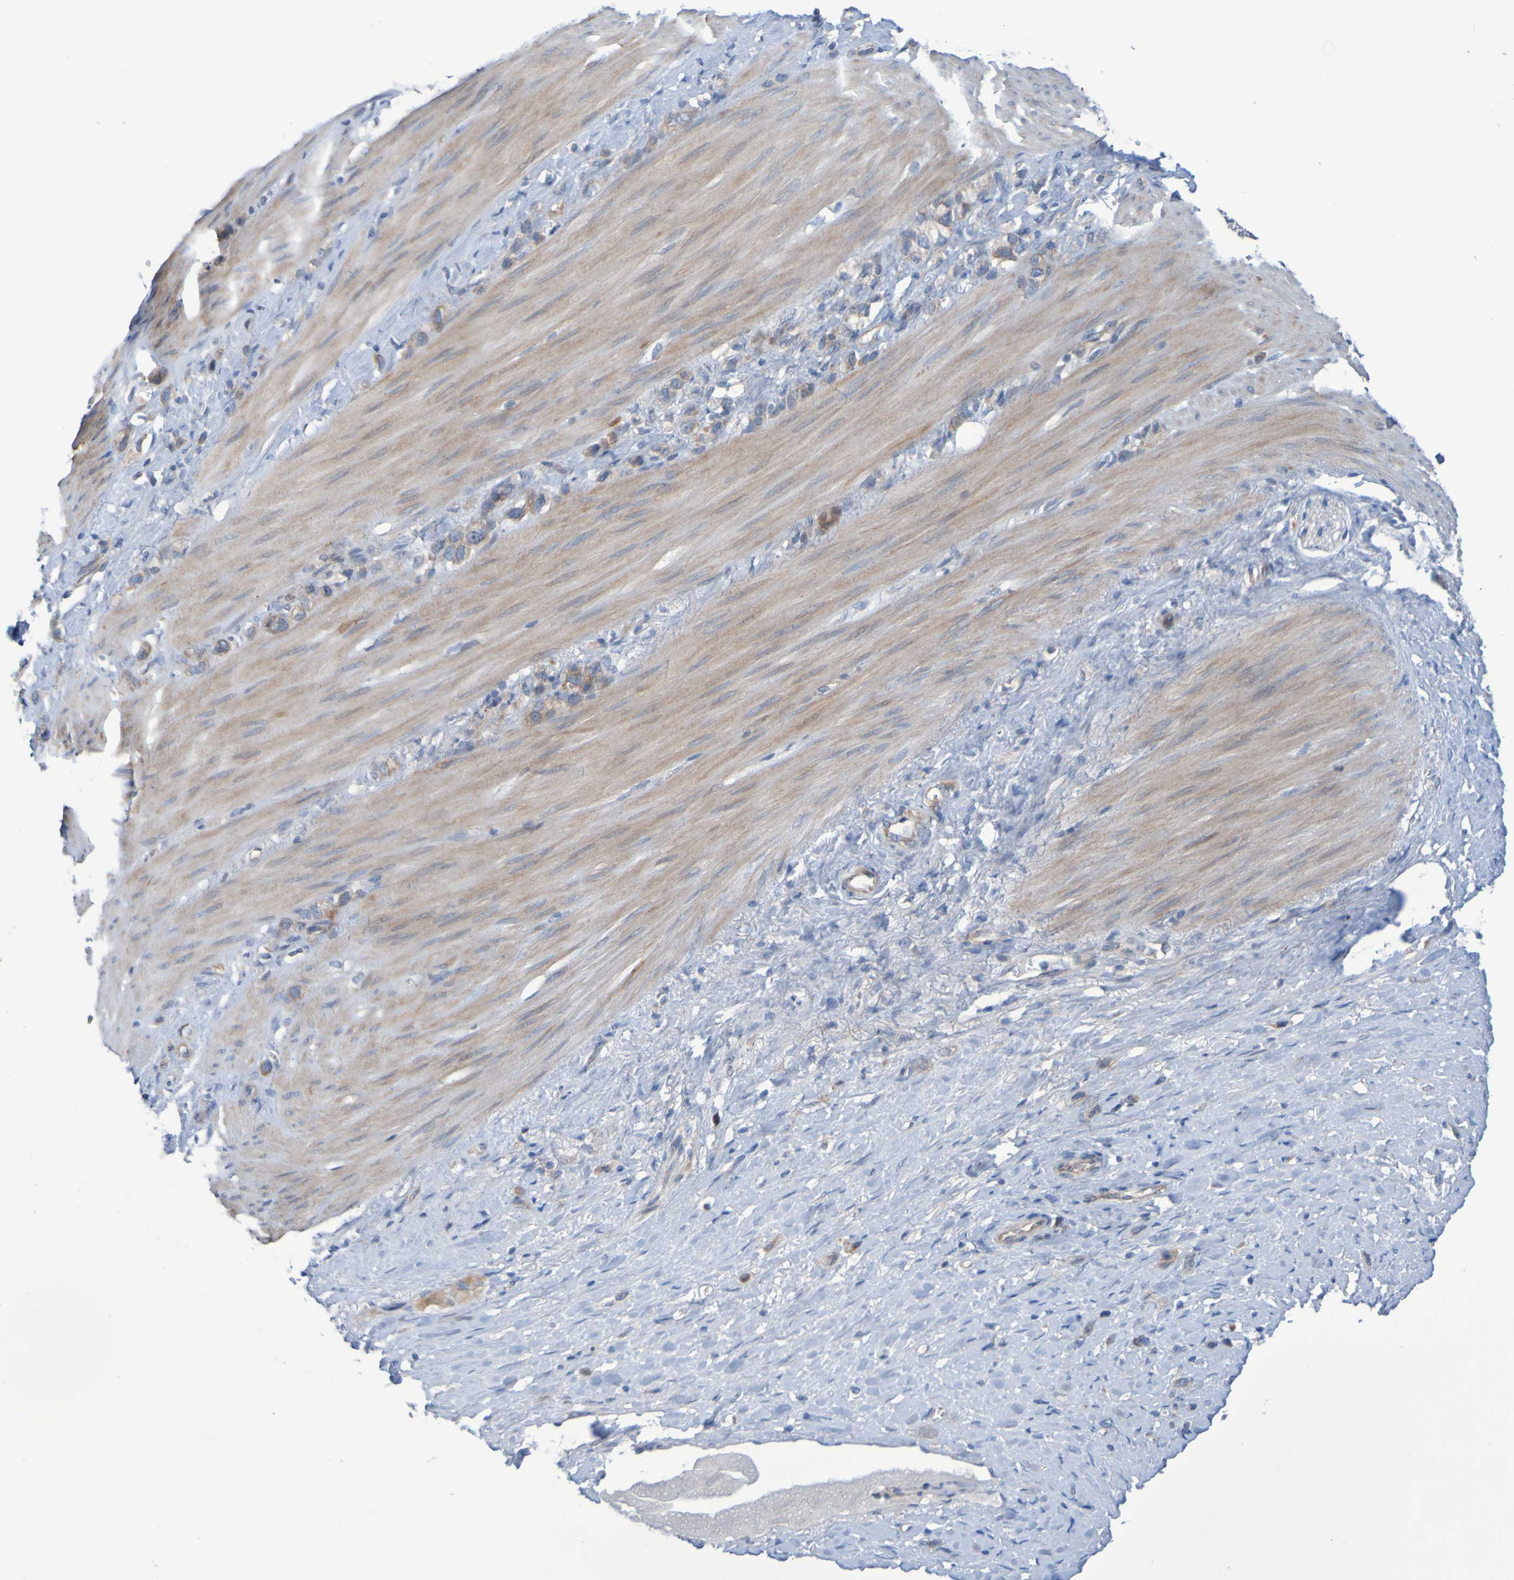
{"staining": {"intensity": "weak", "quantity": ">75%", "location": "cytoplasmic/membranous"}, "tissue": "stomach cancer", "cell_type": "Tumor cells", "image_type": "cancer", "snomed": [{"axis": "morphology", "description": "Normal tissue, NOS"}, {"axis": "morphology", "description": "Adenocarcinoma, NOS"}, {"axis": "morphology", "description": "Adenocarcinoma, High grade"}, {"axis": "topography", "description": "Stomach, upper"}, {"axis": "topography", "description": "Stomach"}], "caption": "Human stomach adenocarcinoma stained with a protein marker shows weak staining in tumor cells.", "gene": "NPRL3", "patient": {"sex": "female", "age": 65}}